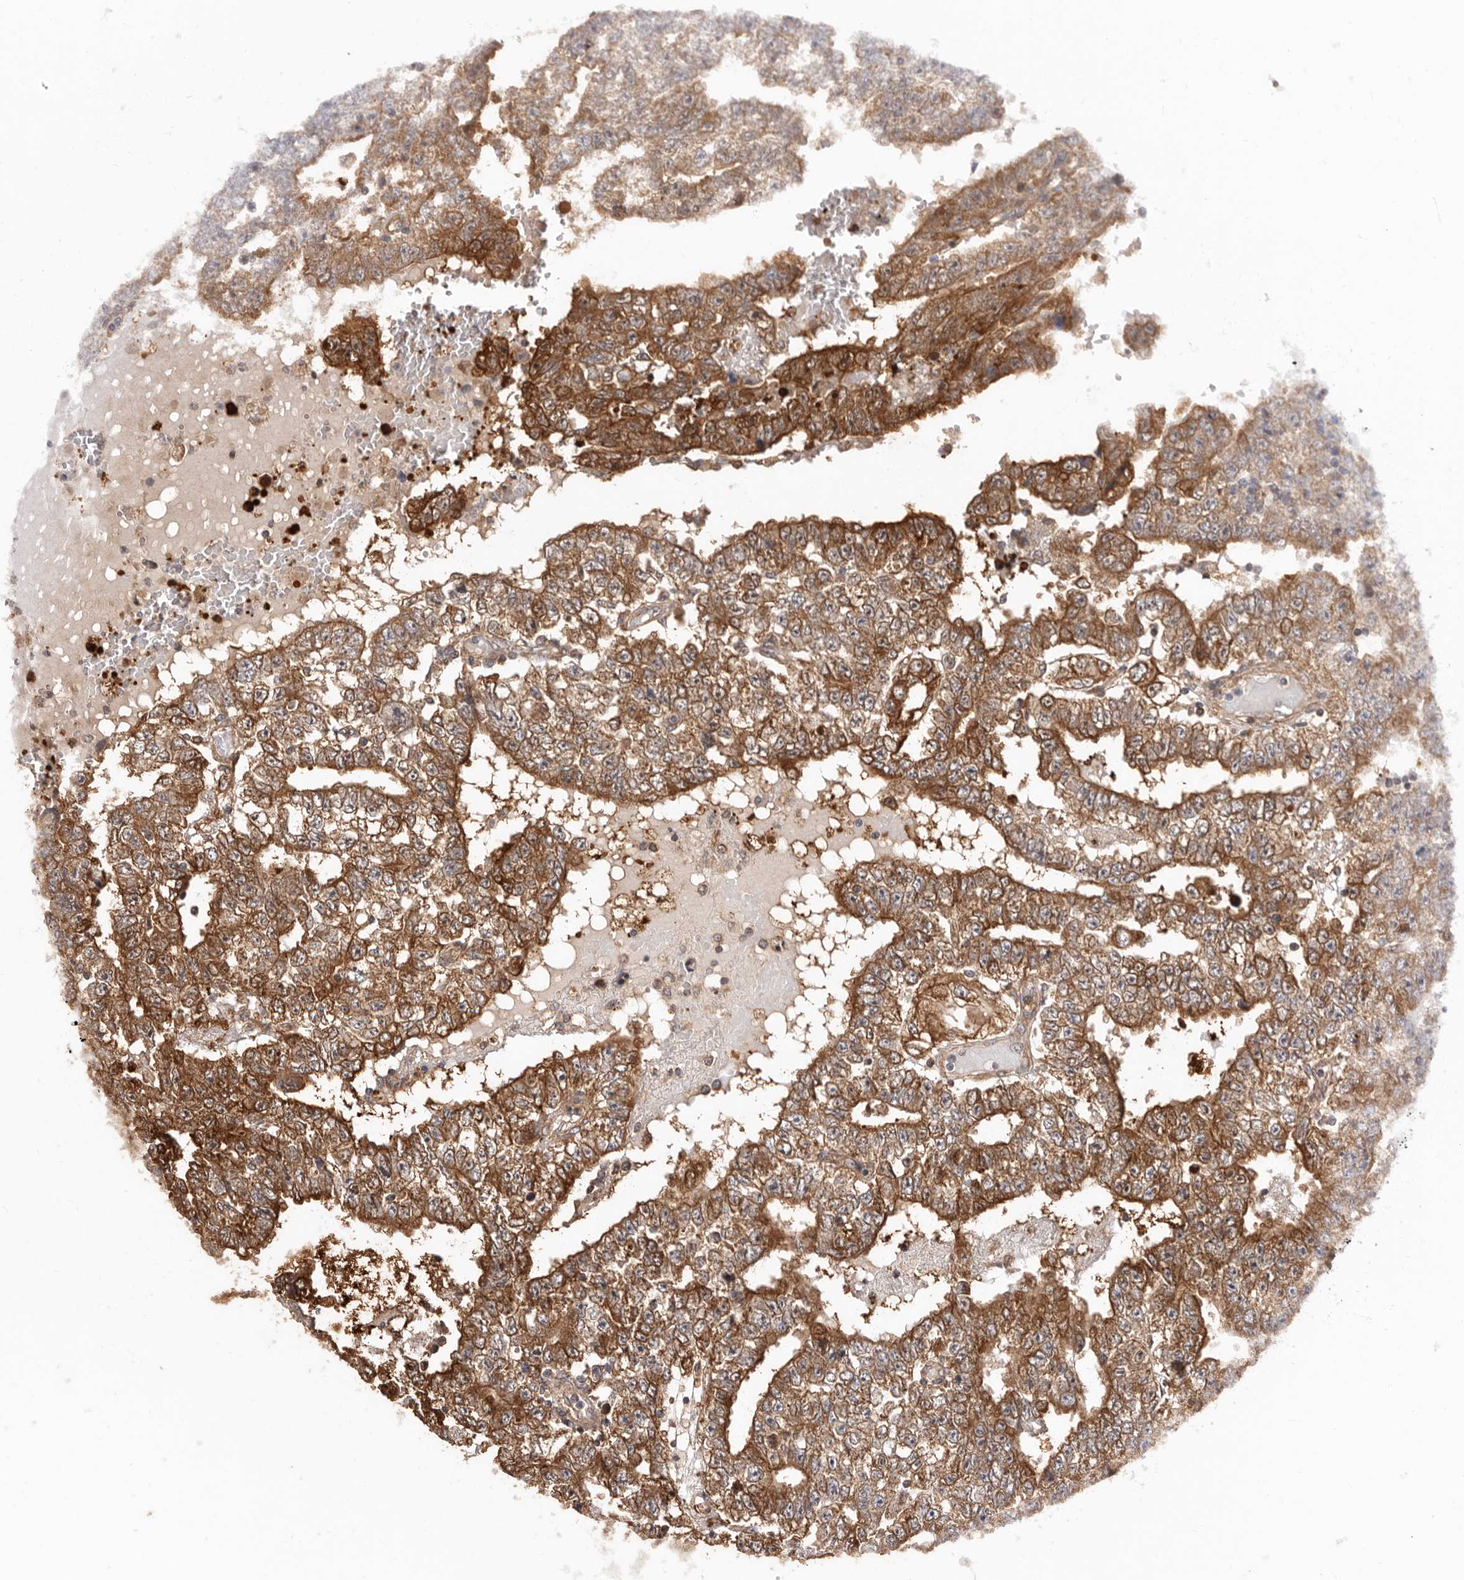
{"staining": {"intensity": "moderate", "quantity": ">75%", "location": "cytoplasmic/membranous"}, "tissue": "testis cancer", "cell_type": "Tumor cells", "image_type": "cancer", "snomed": [{"axis": "morphology", "description": "Carcinoma, Embryonal, NOS"}, {"axis": "topography", "description": "Testis"}], "caption": "This histopathology image demonstrates immunohistochemistry (IHC) staining of human embryonal carcinoma (testis), with medium moderate cytoplasmic/membranous expression in about >75% of tumor cells.", "gene": "COQ8B", "patient": {"sex": "male", "age": 25}}